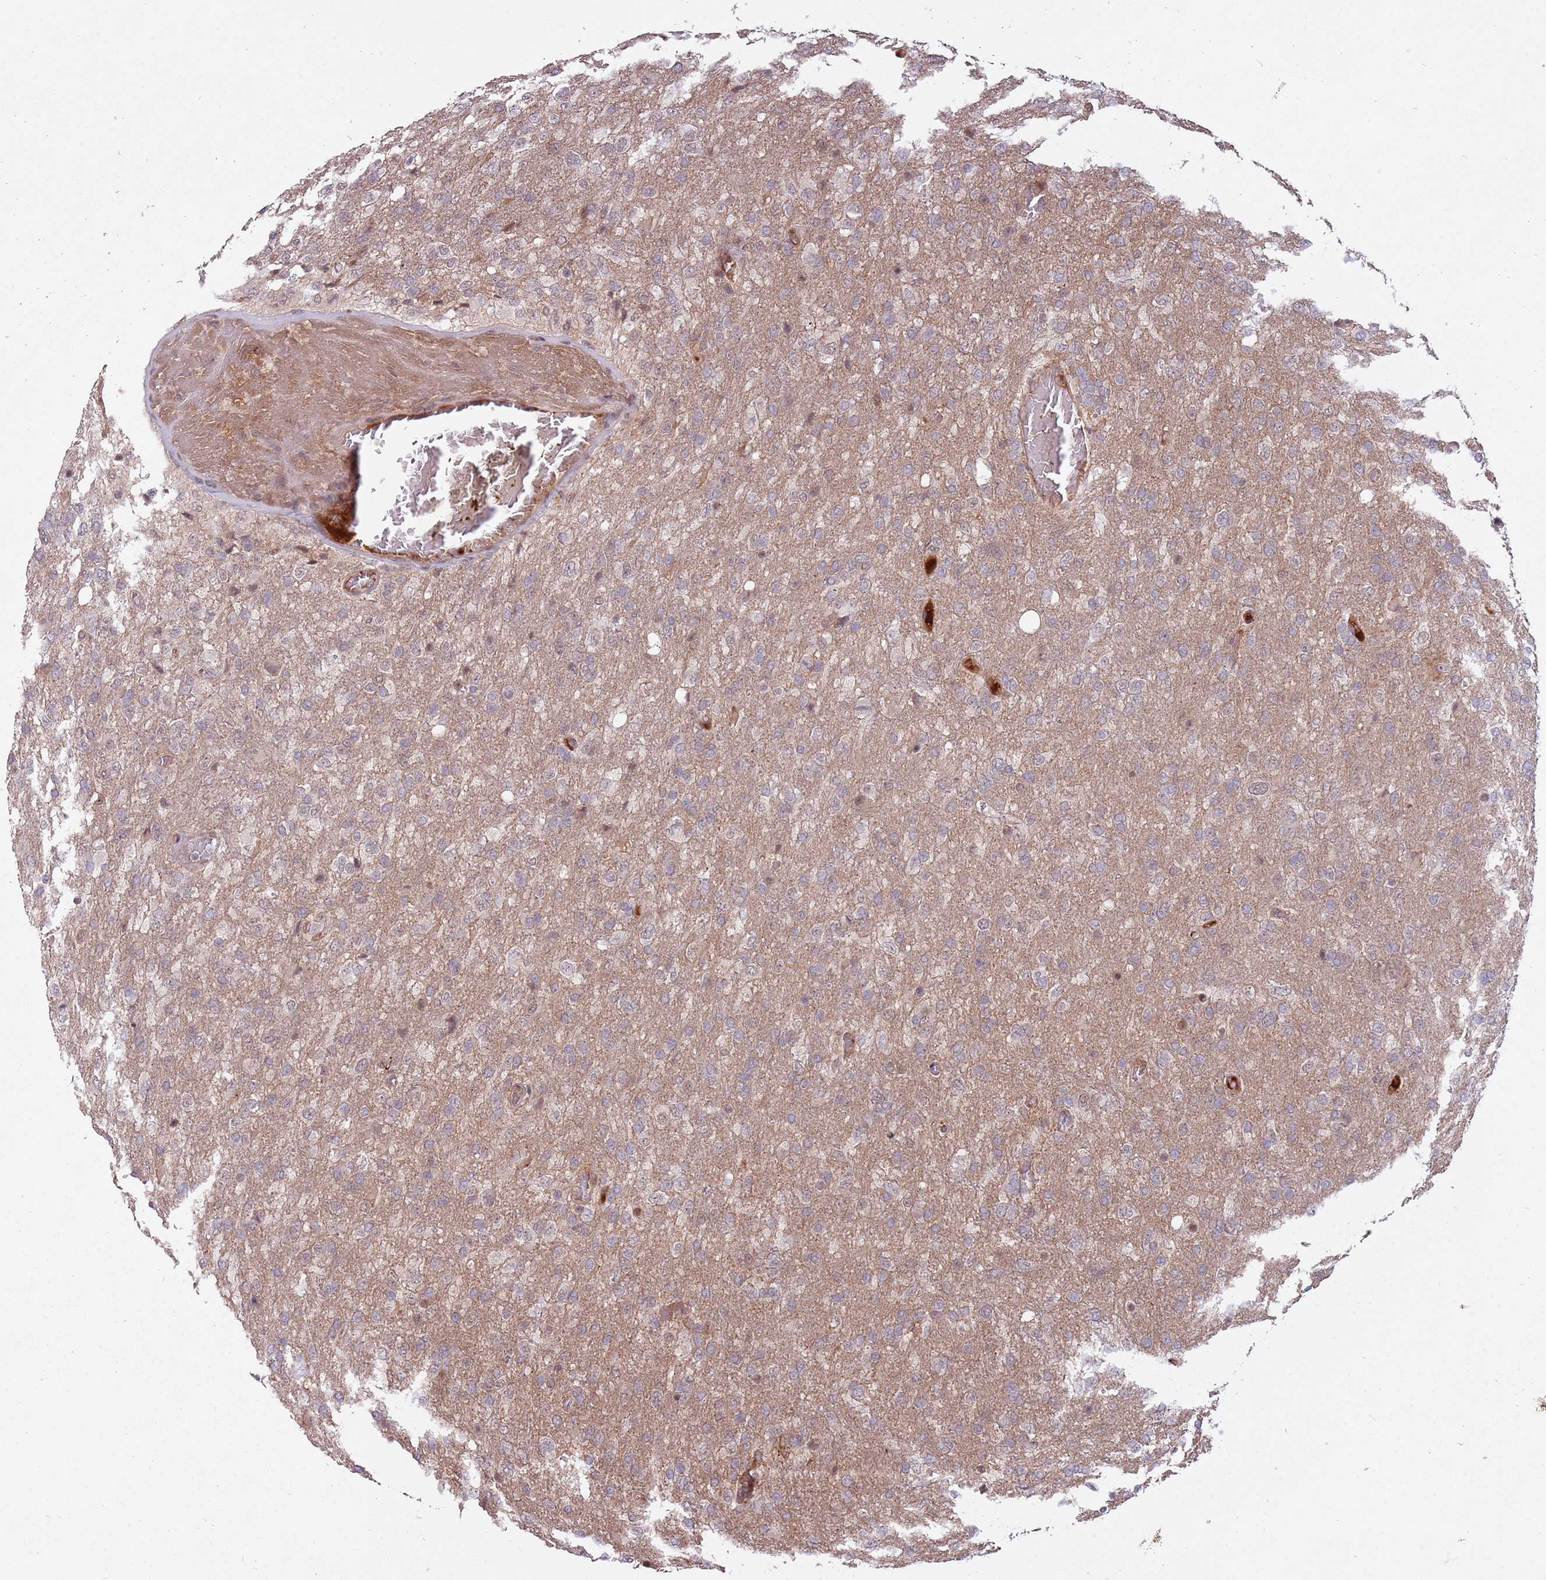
{"staining": {"intensity": "weak", "quantity": "<25%", "location": "cytoplasmic/membranous"}, "tissue": "glioma", "cell_type": "Tumor cells", "image_type": "cancer", "snomed": [{"axis": "morphology", "description": "Glioma, malignant, High grade"}, {"axis": "topography", "description": "Brain"}], "caption": "IHC micrograph of neoplastic tissue: human glioma stained with DAB demonstrates no significant protein positivity in tumor cells.", "gene": "SUDS3", "patient": {"sex": "female", "age": 74}}